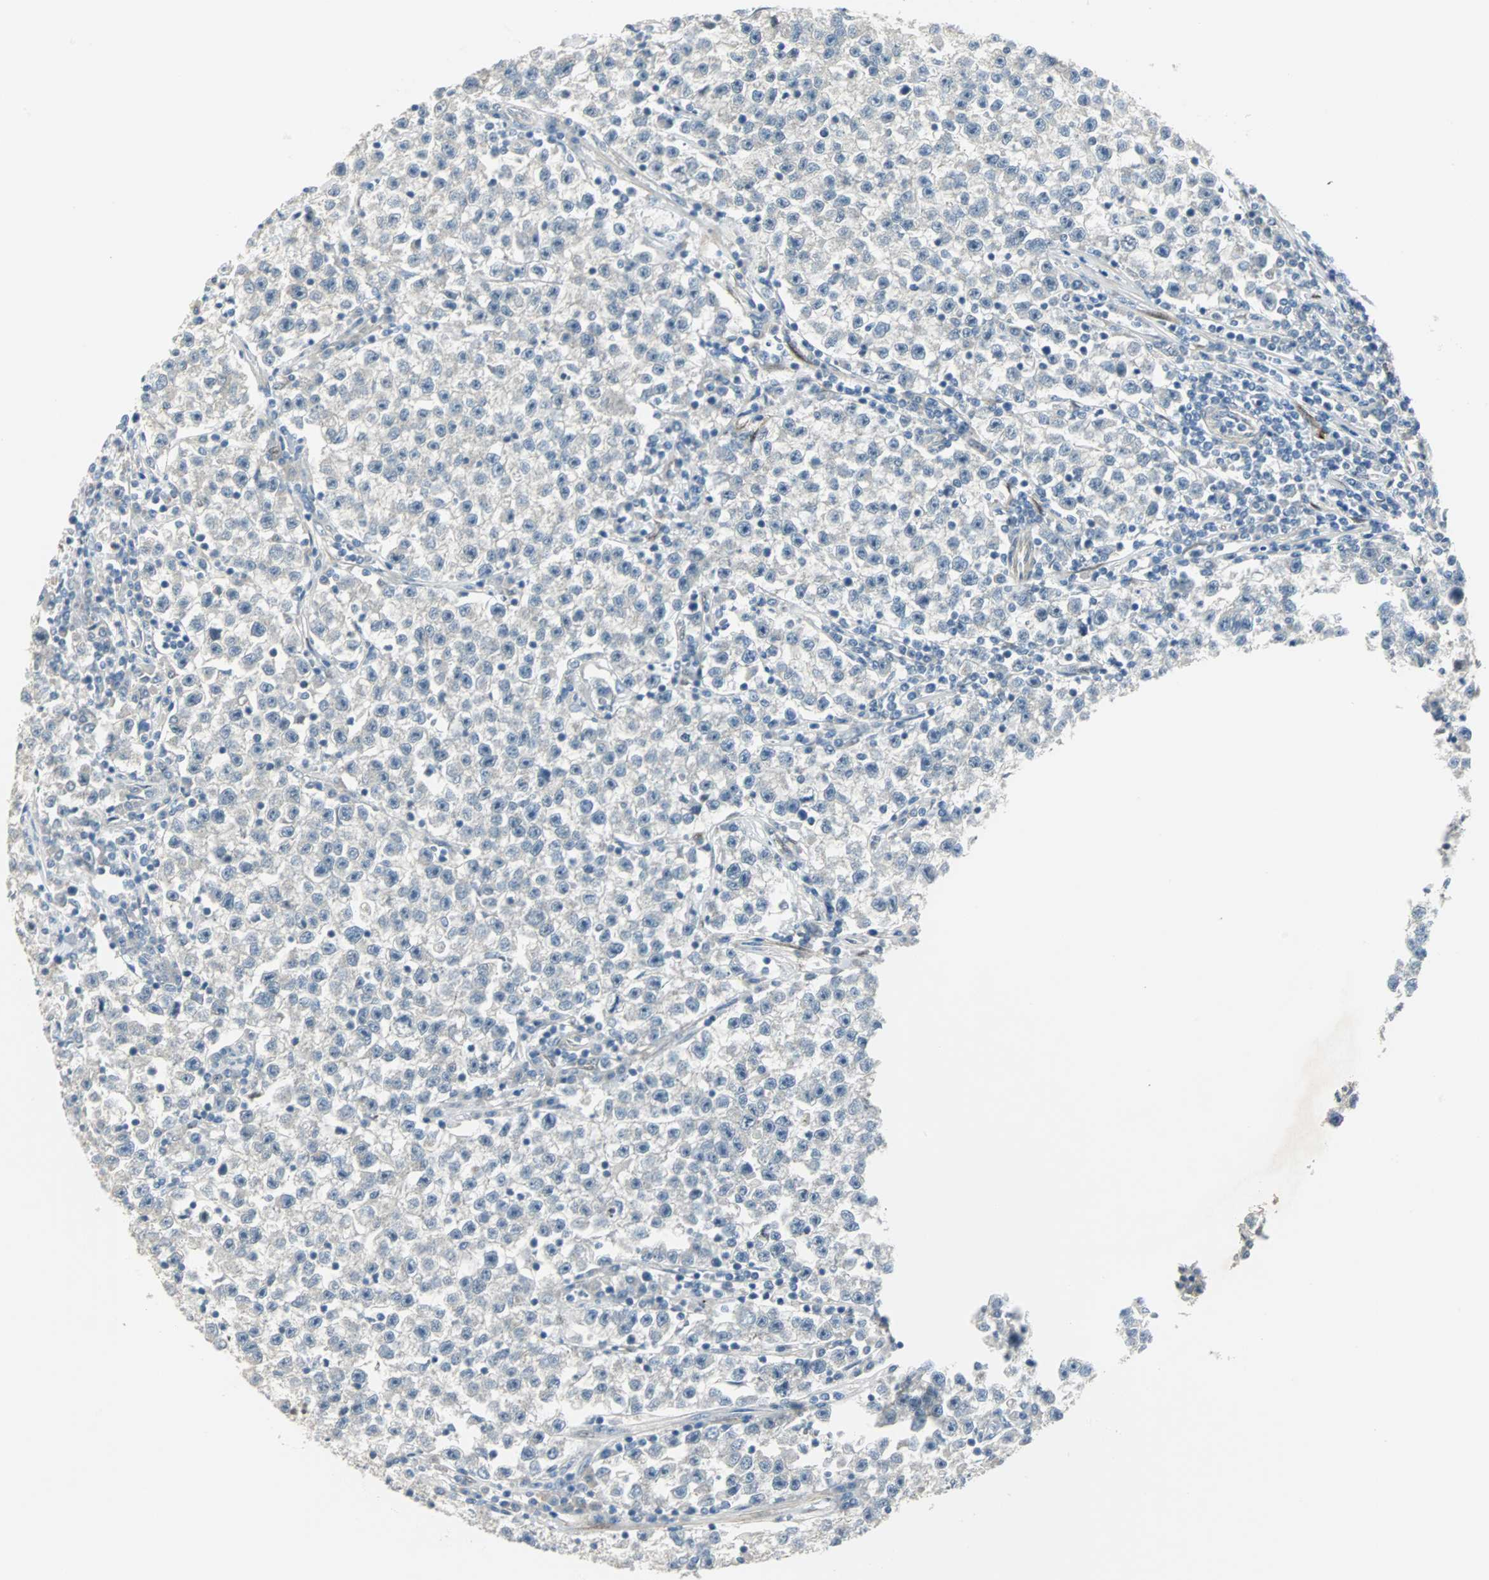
{"staining": {"intensity": "negative", "quantity": "none", "location": "none"}, "tissue": "testis cancer", "cell_type": "Tumor cells", "image_type": "cancer", "snomed": [{"axis": "morphology", "description": "Seminoma, NOS"}, {"axis": "topography", "description": "Testis"}], "caption": "Tumor cells are negative for protein expression in human seminoma (testis).", "gene": "FHL2", "patient": {"sex": "male", "age": 22}}